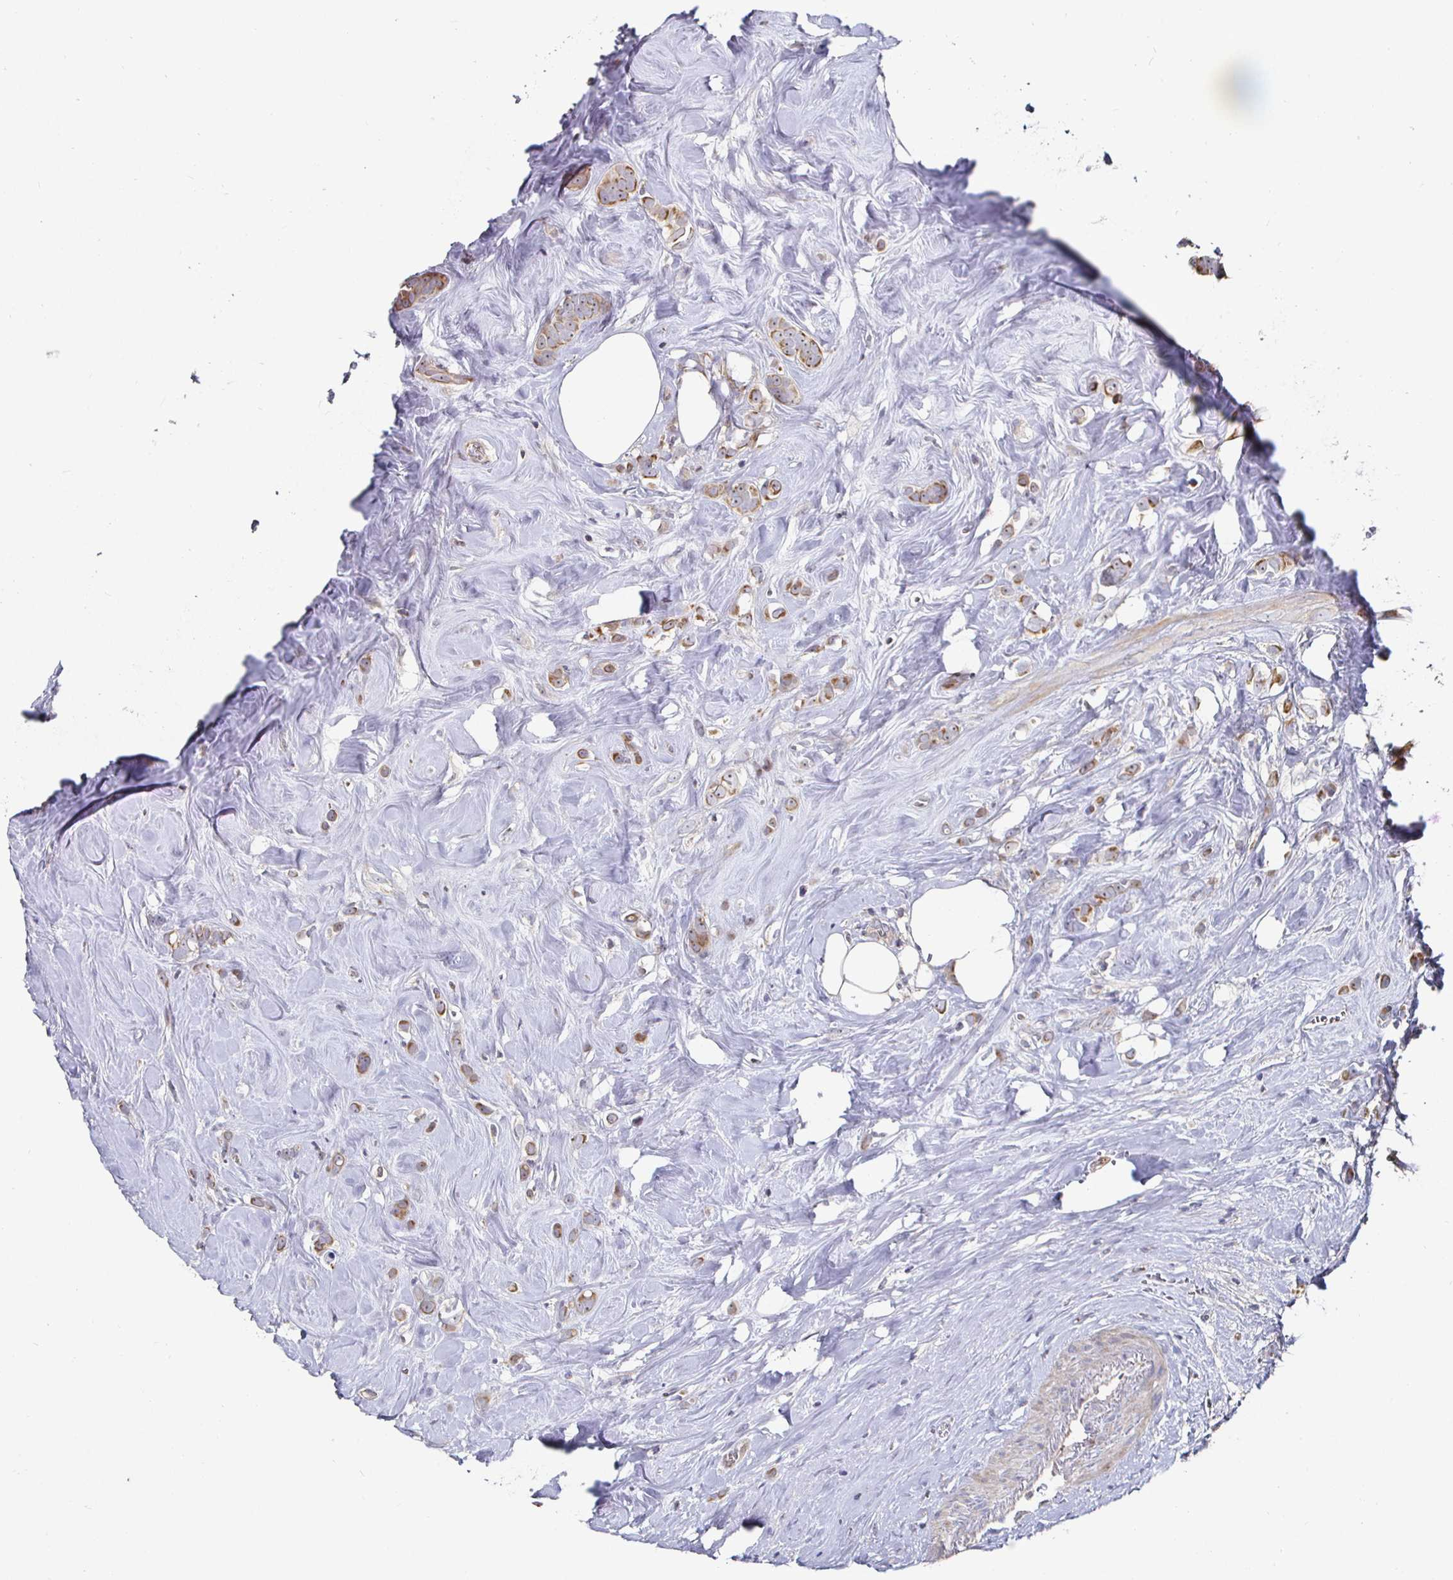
{"staining": {"intensity": "moderate", "quantity": ">75%", "location": "cytoplasmic/membranous"}, "tissue": "breast cancer", "cell_type": "Tumor cells", "image_type": "cancer", "snomed": [{"axis": "morphology", "description": "Duct carcinoma"}, {"axis": "topography", "description": "Breast"}], "caption": "Immunohistochemistry (IHC) (DAB (3,3'-diaminobenzidine)) staining of breast cancer reveals moderate cytoplasmic/membranous protein expression in approximately >75% of tumor cells.", "gene": "NRSN1", "patient": {"sex": "female", "age": 80}}